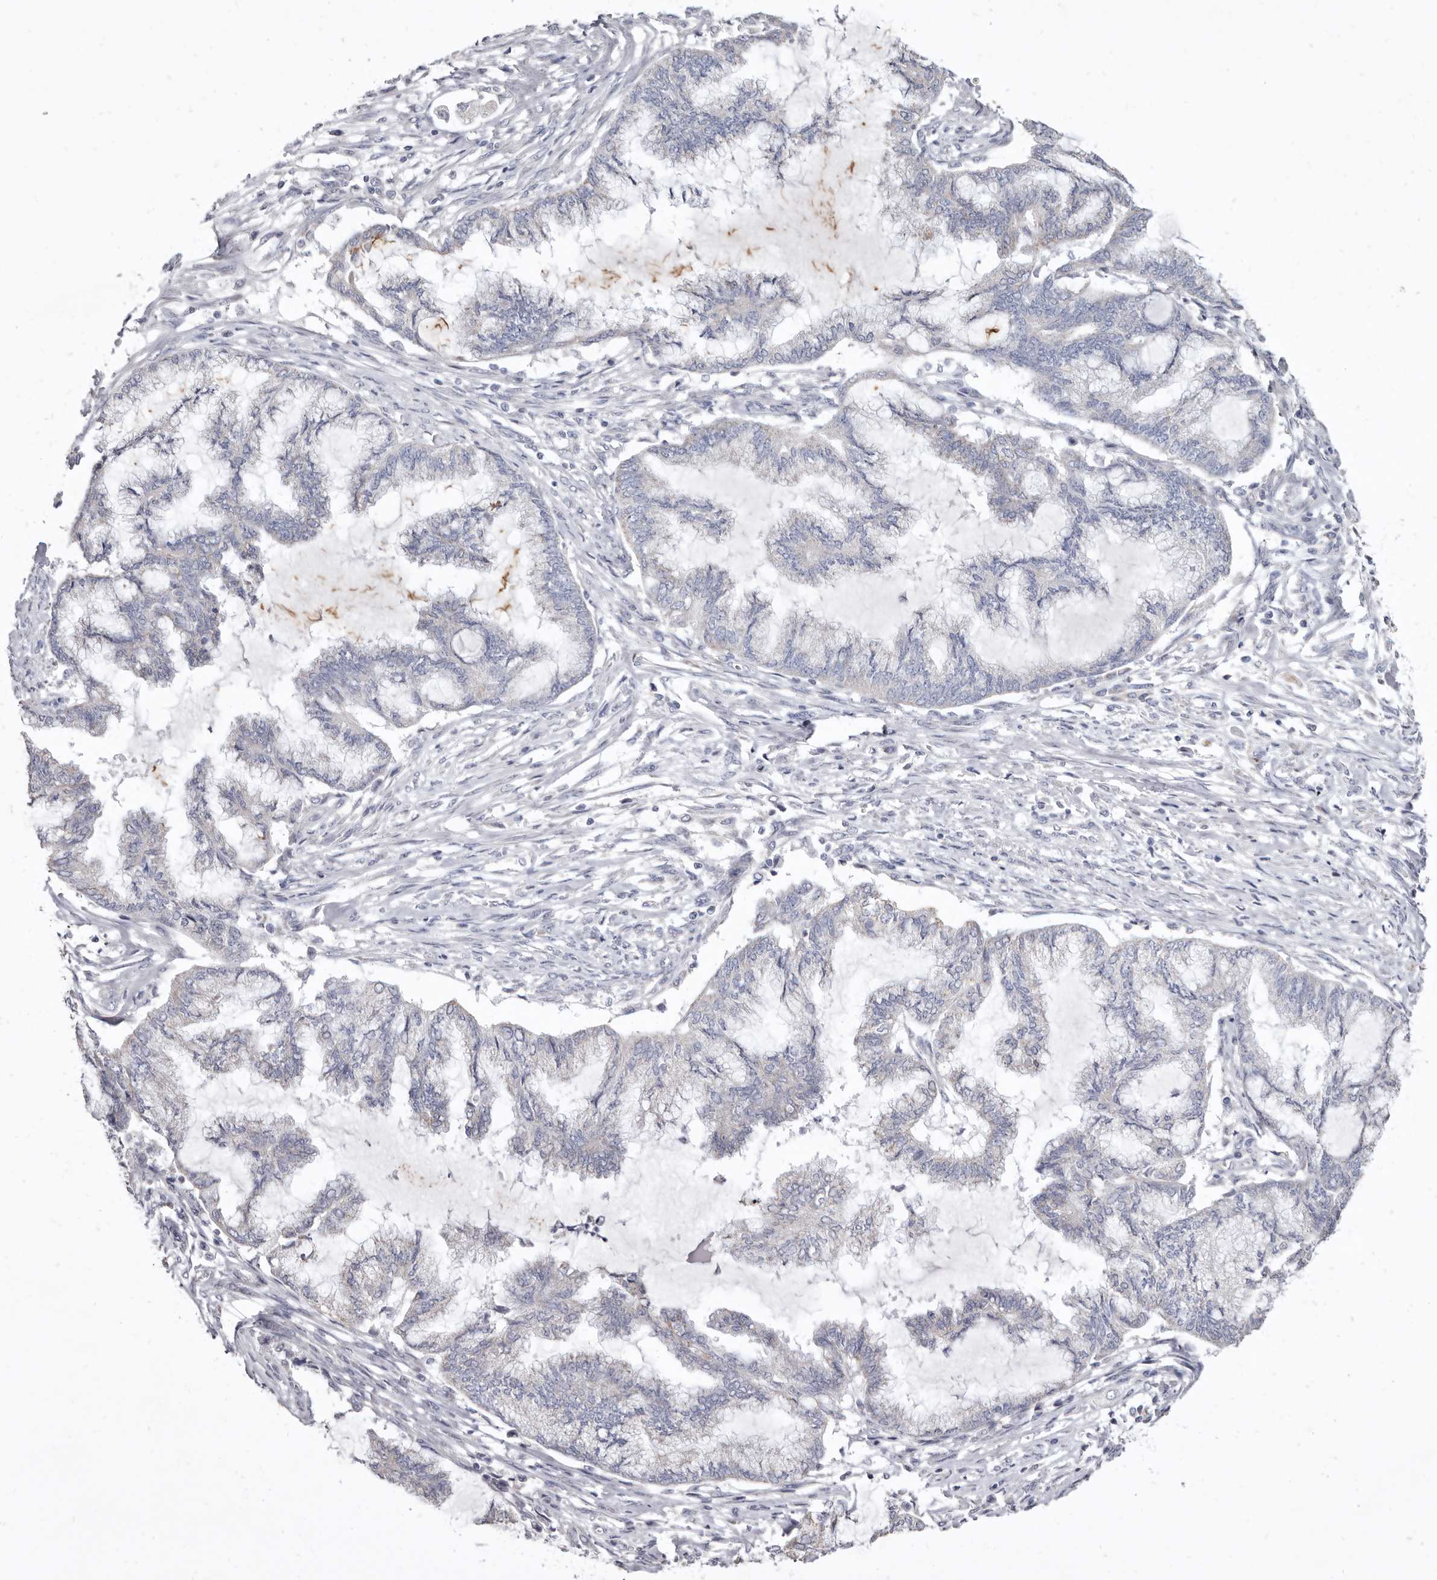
{"staining": {"intensity": "negative", "quantity": "none", "location": "none"}, "tissue": "endometrial cancer", "cell_type": "Tumor cells", "image_type": "cancer", "snomed": [{"axis": "morphology", "description": "Adenocarcinoma, NOS"}, {"axis": "topography", "description": "Endometrium"}], "caption": "Image shows no protein staining in tumor cells of endometrial cancer tissue. (DAB immunohistochemistry (IHC) visualized using brightfield microscopy, high magnification).", "gene": "CYP2E1", "patient": {"sex": "female", "age": 86}}